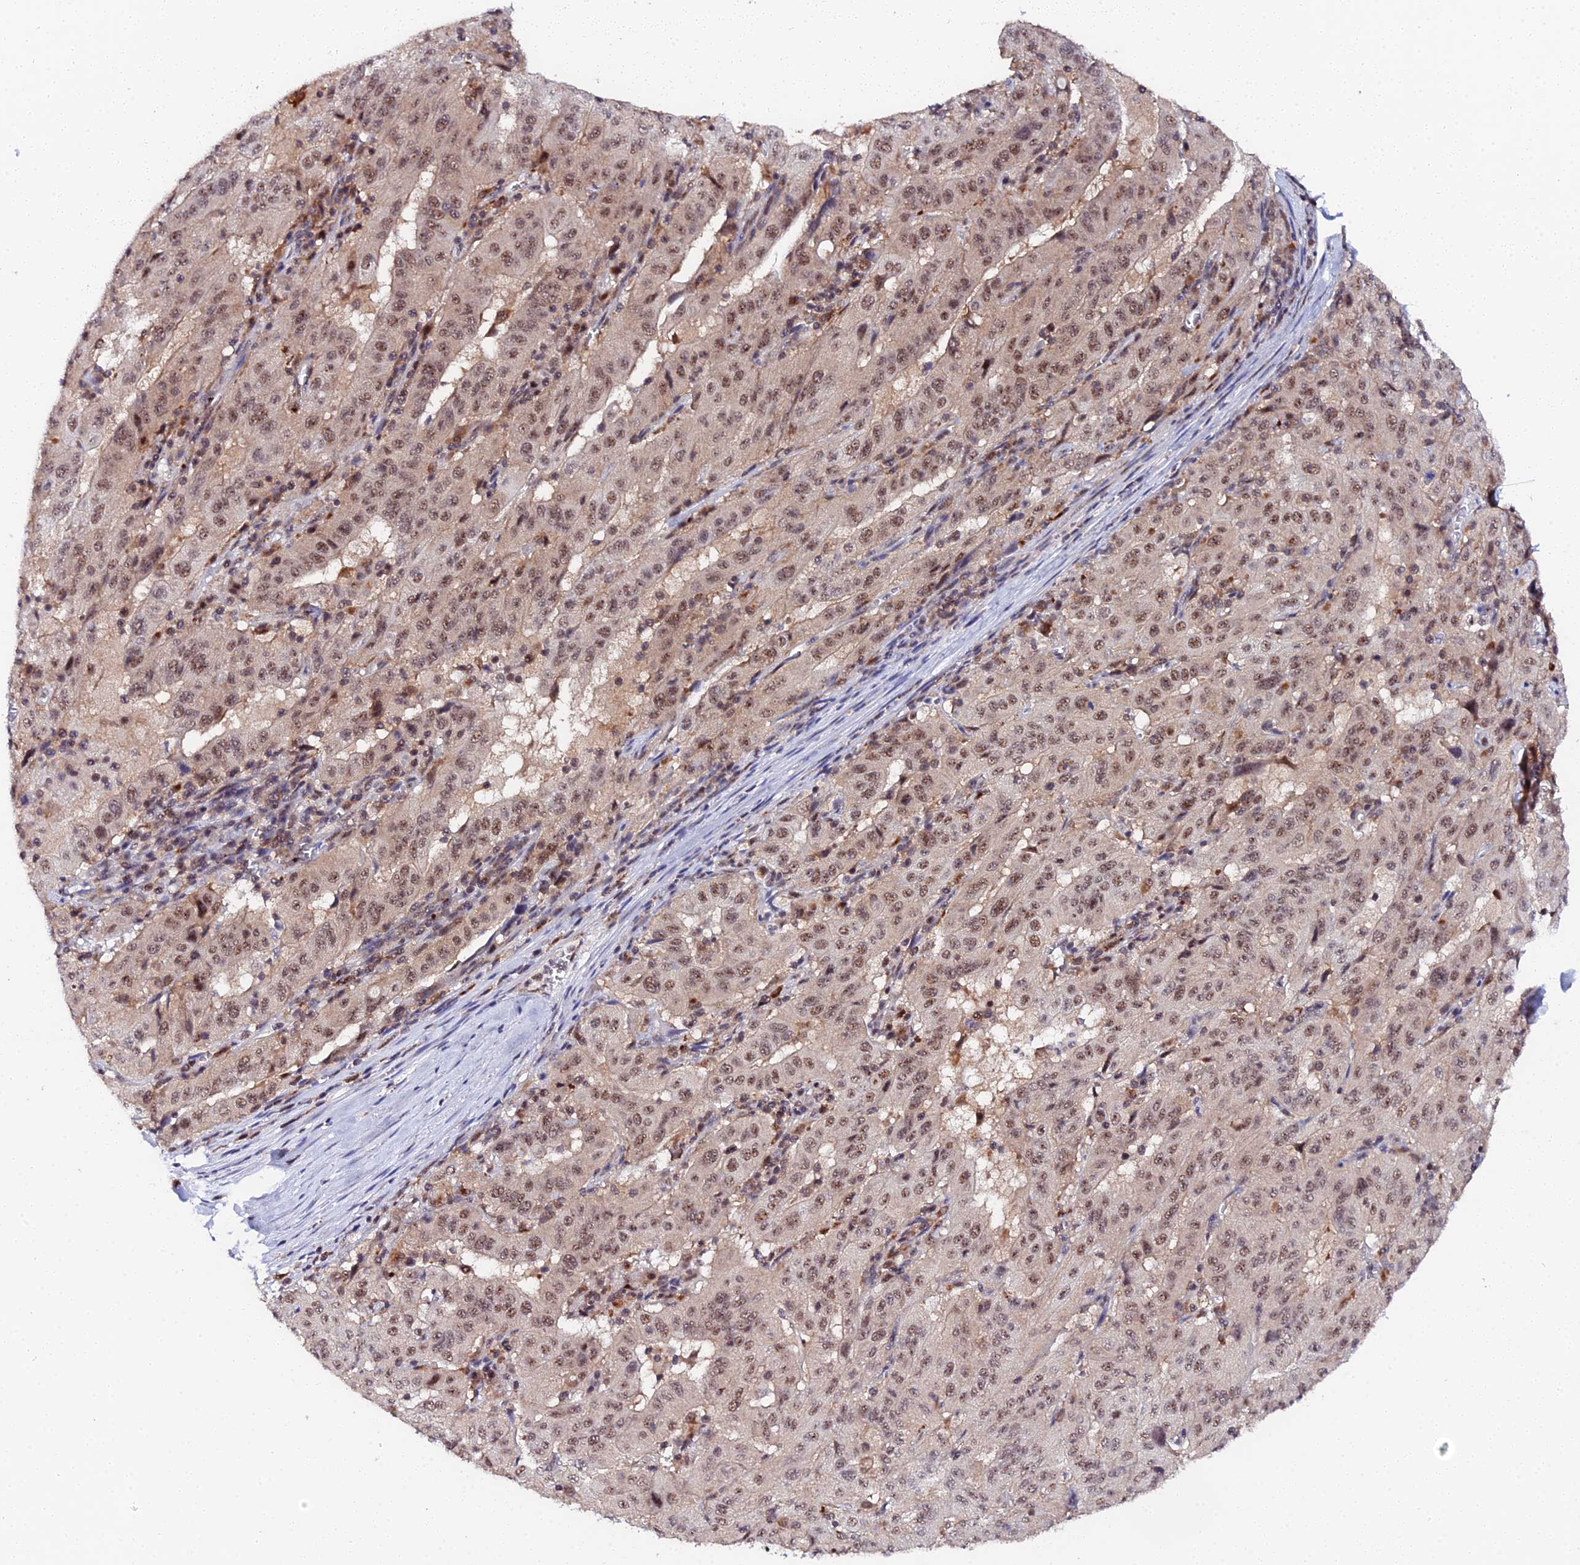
{"staining": {"intensity": "moderate", "quantity": ">75%", "location": "nuclear"}, "tissue": "pancreatic cancer", "cell_type": "Tumor cells", "image_type": "cancer", "snomed": [{"axis": "morphology", "description": "Adenocarcinoma, NOS"}, {"axis": "topography", "description": "Pancreas"}], "caption": "IHC of pancreatic cancer (adenocarcinoma) shows medium levels of moderate nuclear staining in about >75% of tumor cells. (DAB IHC with brightfield microscopy, high magnification).", "gene": "MAGOHB", "patient": {"sex": "male", "age": 63}}